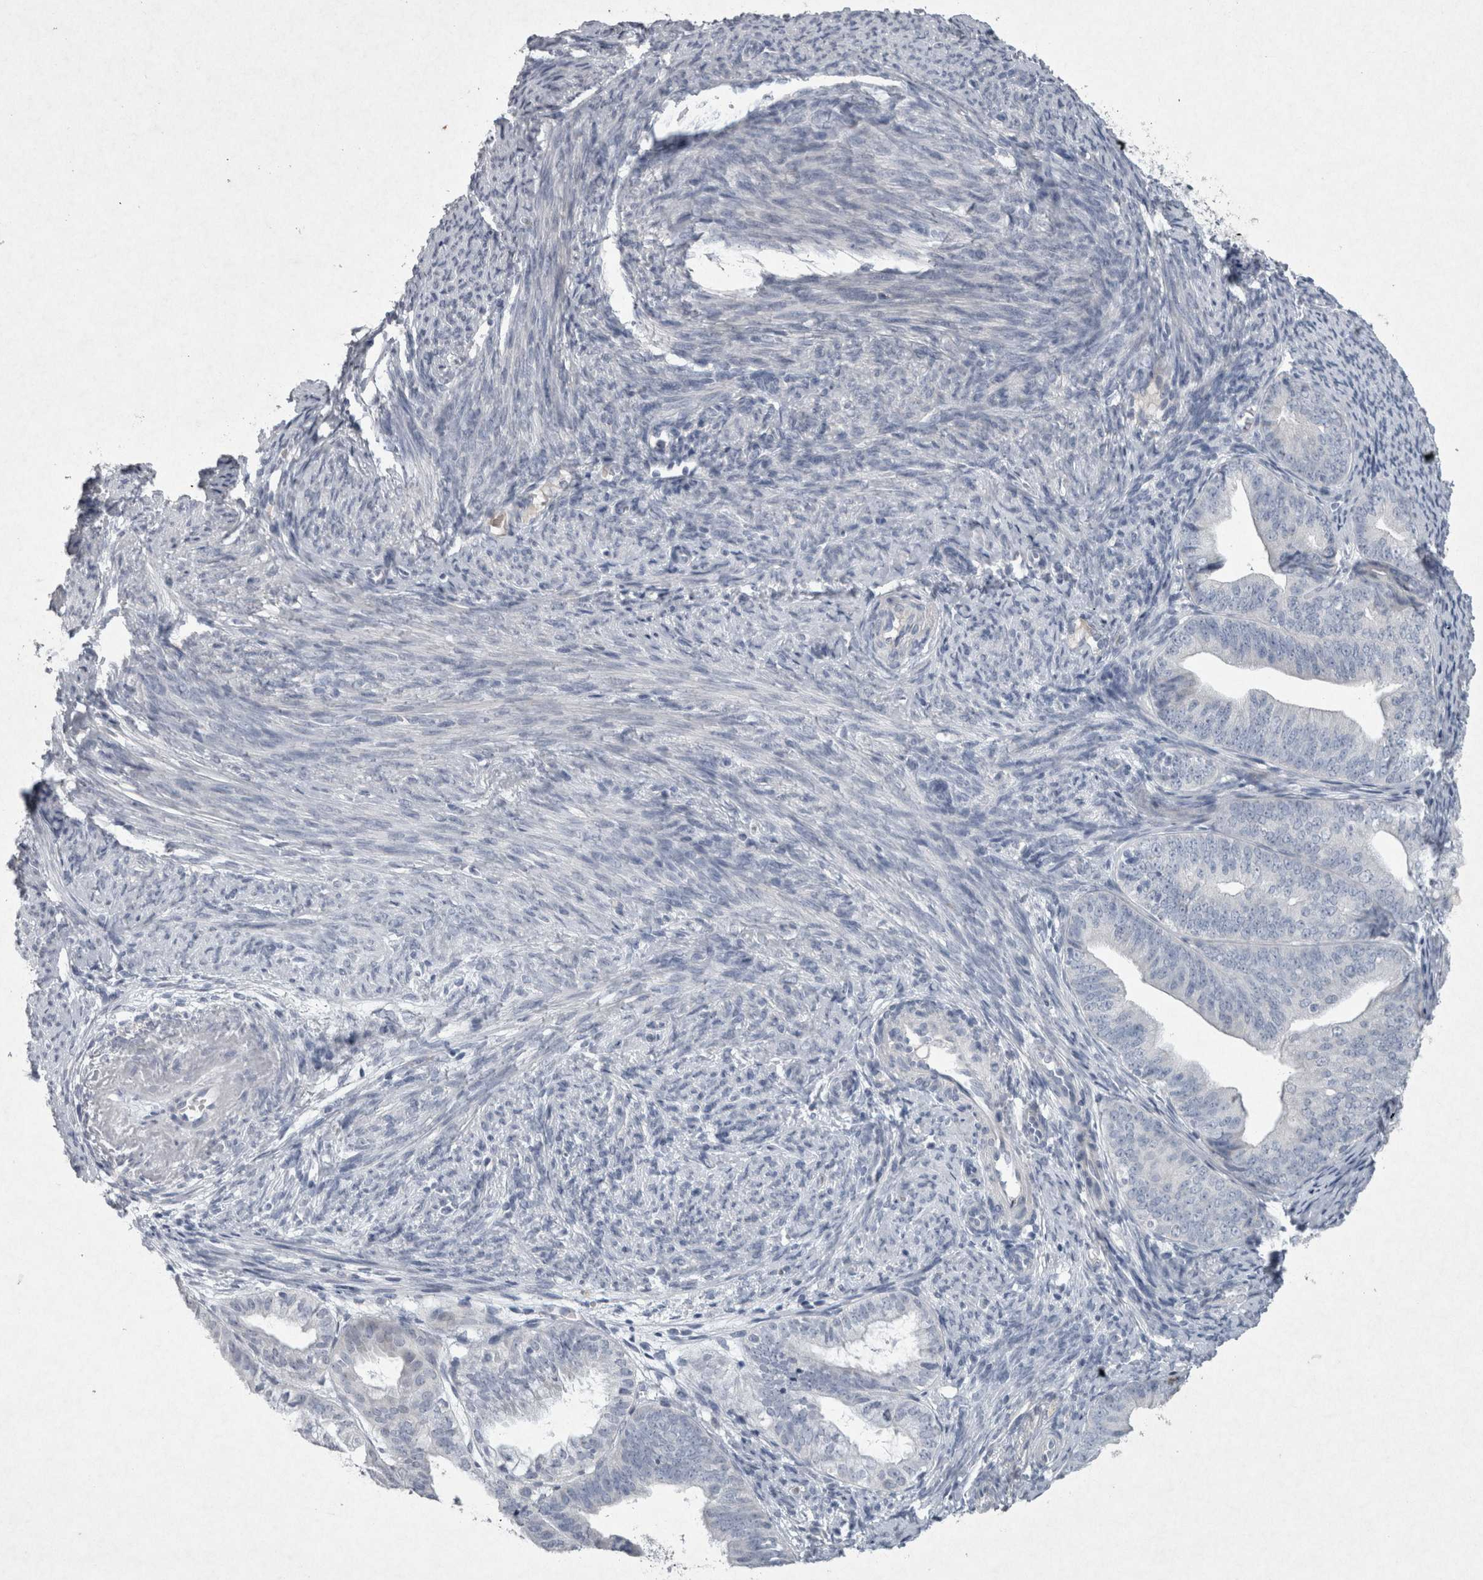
{"staining": {"intensity": "negative", "quantity": "none", "location": "none"}, "tissue": "endometrial cancer", "cell_type": "Tumor cells", "image_type": "cancer", "snomed": [{"axis": "morphology", "description": "Adenocarcinoma, NOS"}, {"axis": "topography", "description": "Endometrium"}], "caption": "The IHC histopathology image has no significant positivity in tumor cells of adenocarcinoma (endometrial) tissue. The staining was performed using DAB (3,3'-diaminobenzidine) to visualize the protein expression in brown, while the nuclei were stained in blue with hematoxylin (Magnification: 20x).", "gene": "PDX1", "patient": {"sex": "female", "age": 63}}